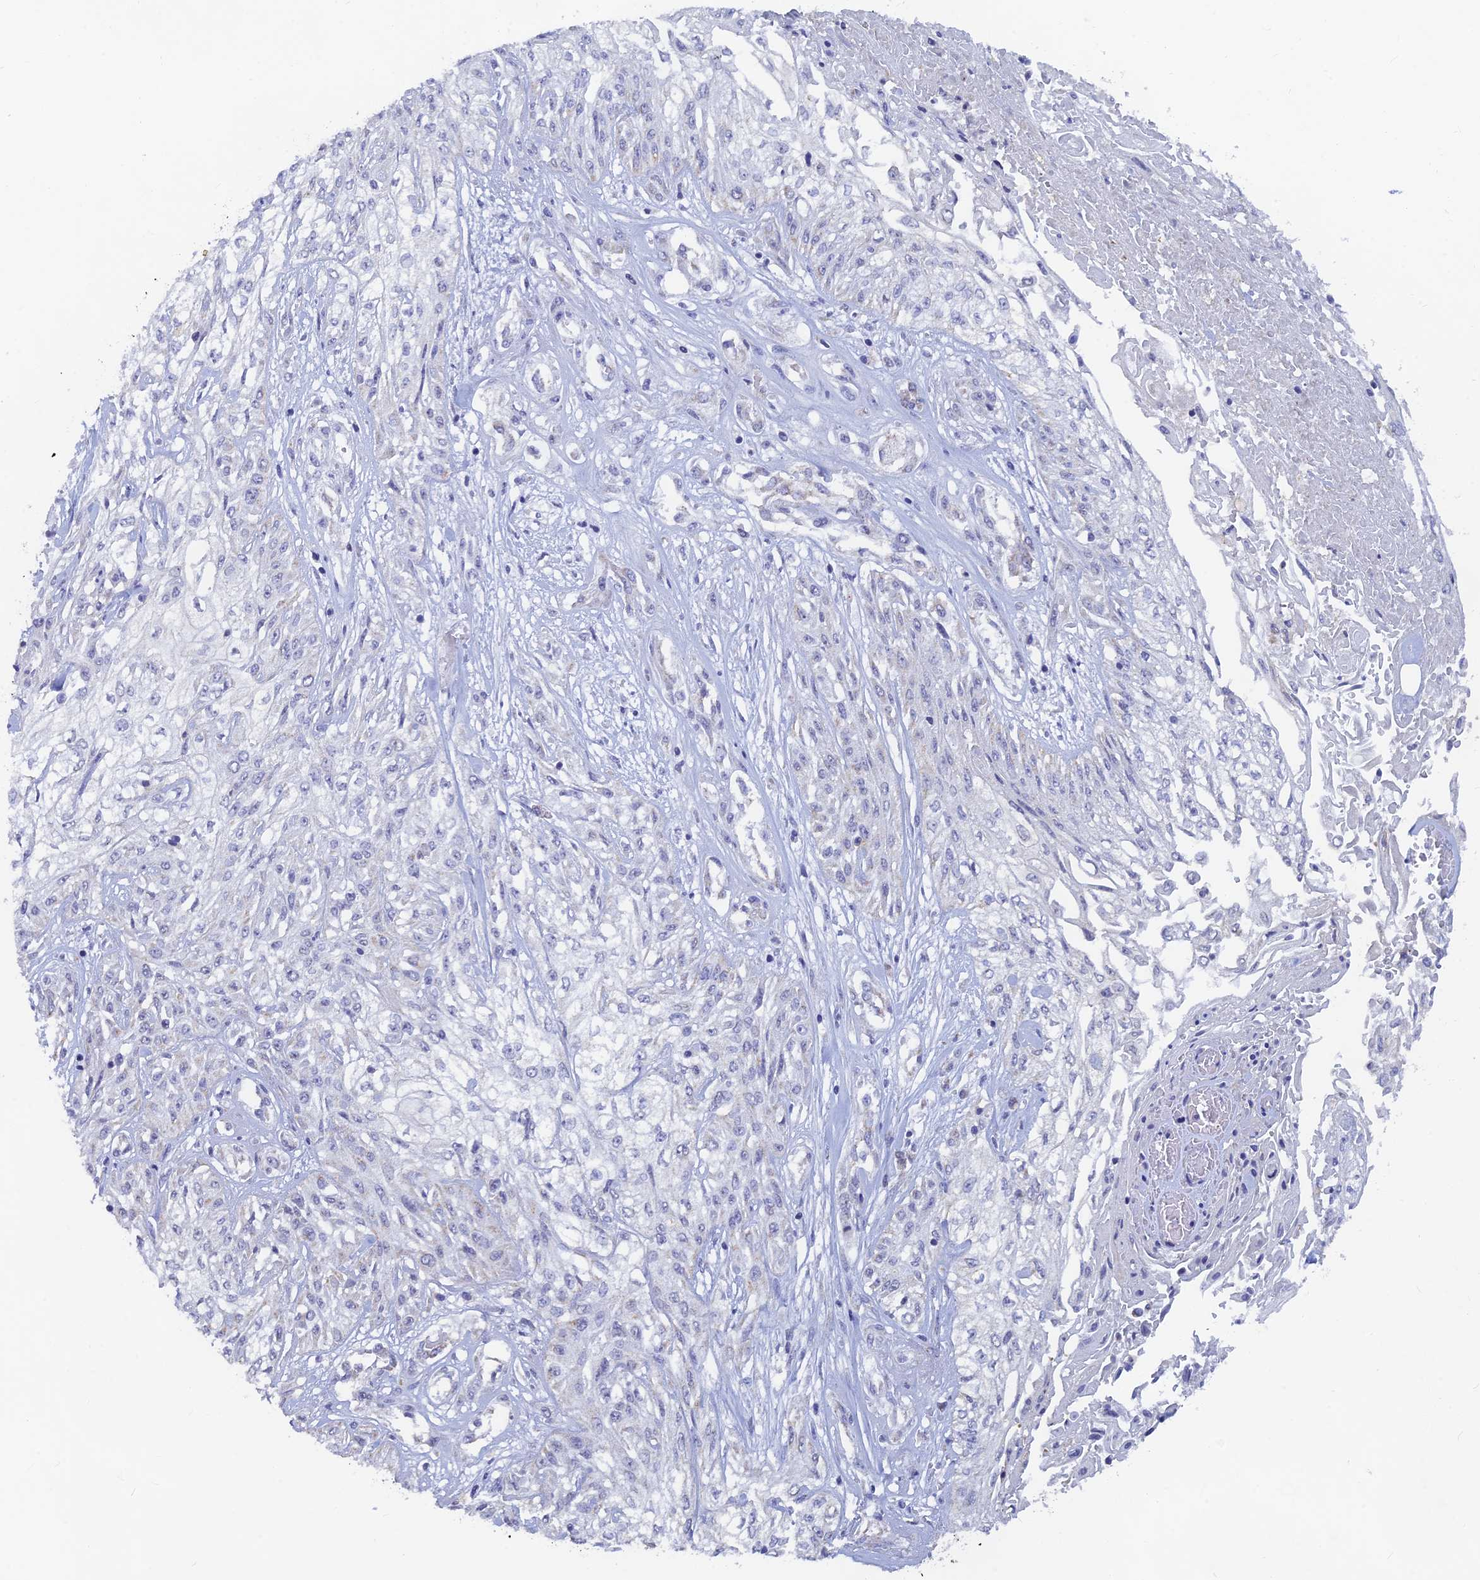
{"staining": {"intensity": "negative", "quantity": "none", "location": "none"}, "tissue": "skin cancer", "cell_type": "Tumor cells", "image_type": "cancer", "snomed": [{"axis": "morphology", "description": "Squamous cell carcinoma, NOS"}, {"axis": "morphology", "description": "Squamous cell carcinoma, metastatic, NOS"}, {"axis": "topography", "description": "Skin"}, {"axis": "topography", "description": "Lymph node"}], "caption": "This is an IHC micrograph of human skin cancer (metastatic squamous cell carcinoma). There is no positivity in tumor cells.", "gene": "LRIF1", "patient": {"sex": "male", "age": 75}}